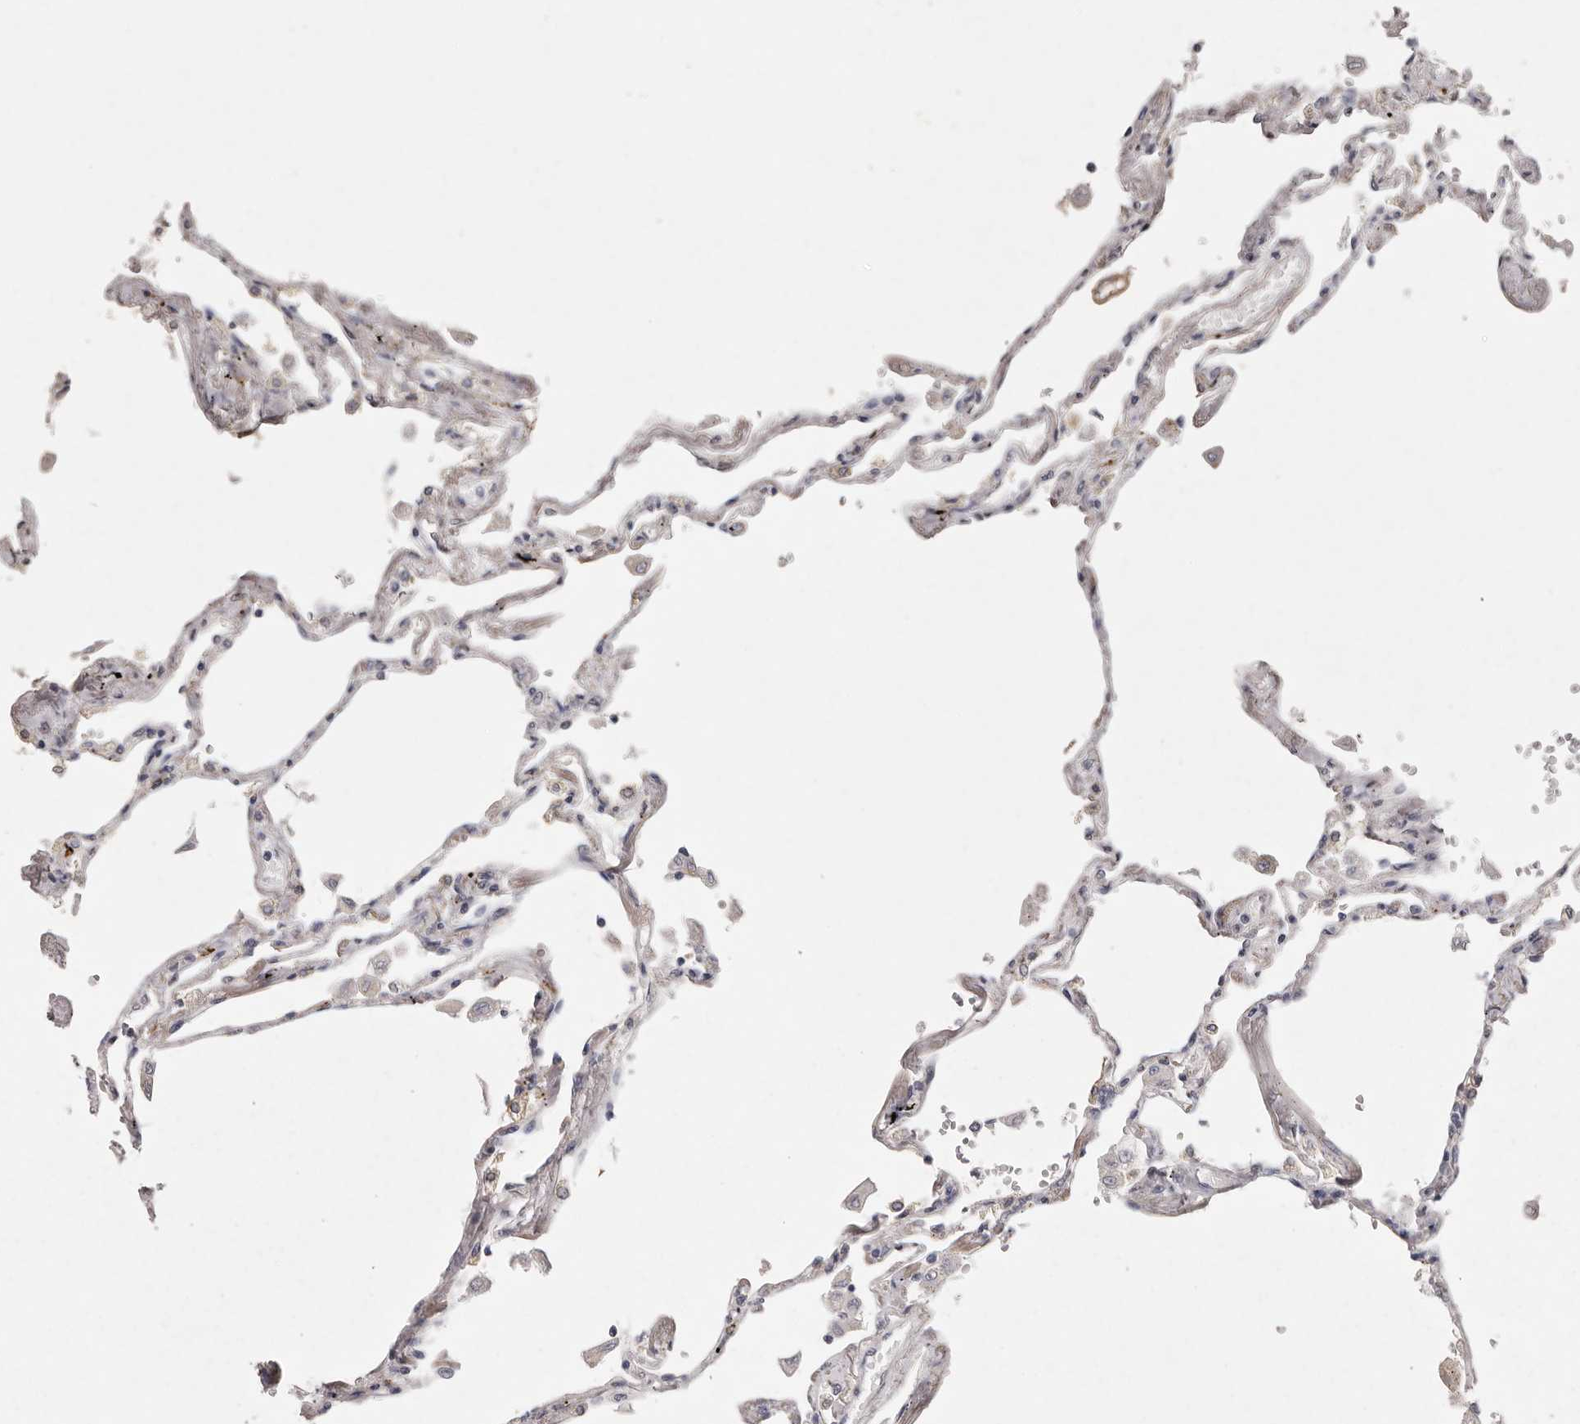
{"staining": {"intensity": "negative", "quantity": "none", "location": "none"}, "tissue": "lung", "cell_type": "Alveolar cells", "image_type": "normal", "snomed": [{"axis": "morphology", "description": "Normal tissue, NOS"}, {"axis": "topography", "description": "Lung"}], "caption": "Immunohistochemistry histopathology image of benign human lung stained for a protein (brown), which exhibits no staining in alveolar cells.", "gene": "FAM185A", "patient": {"sex": "female", "age": 67}}